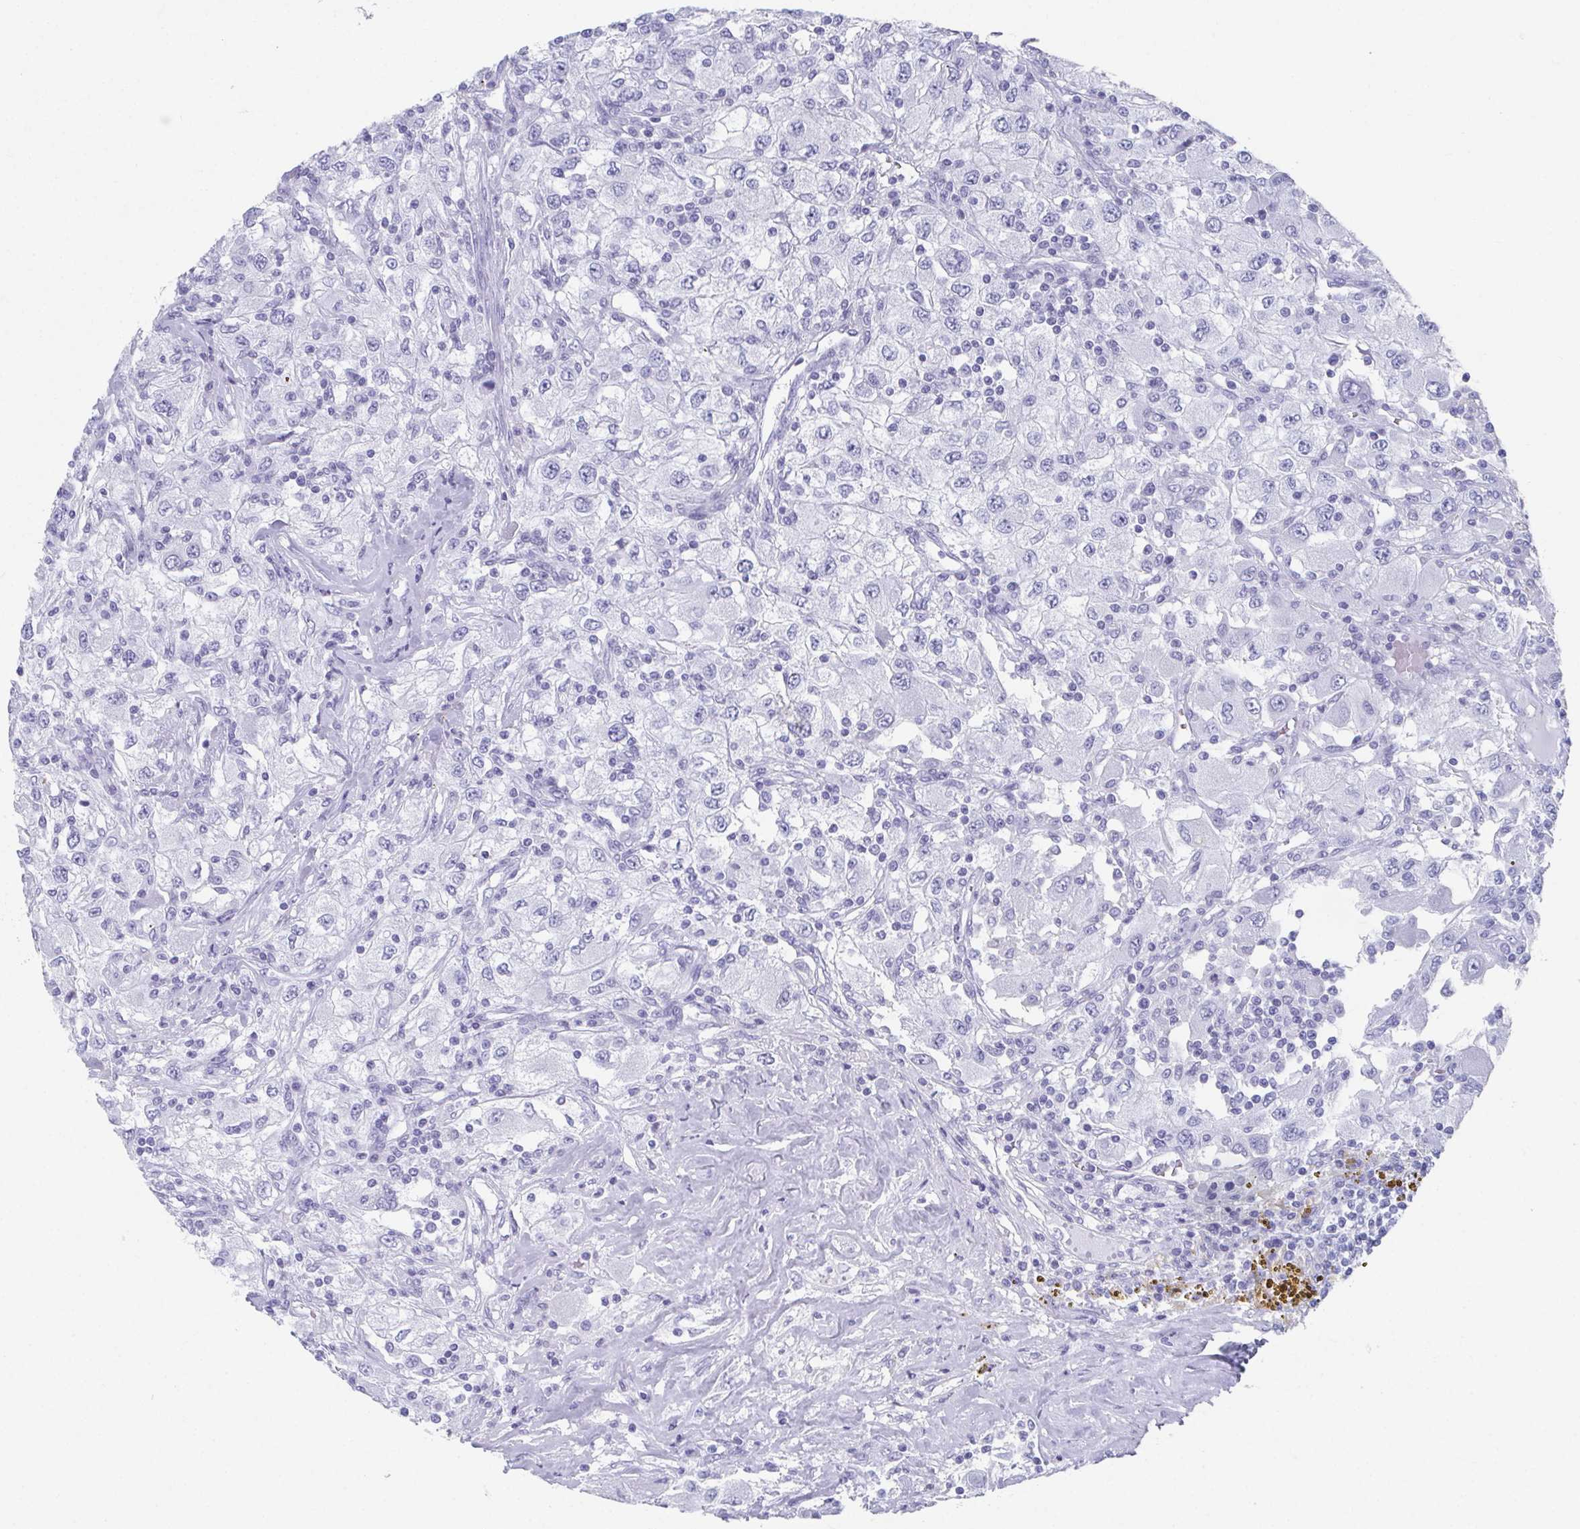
{"staining": {"intensity": "negative", "quantity": "none", "location": "none"}, "tissue": "renal cancer", "cell_type": "Tumor cells", "image_type": "cancer", "snomed": [{"axis": "morphology", "description": "Adenocarcinoma, NOS"}, {"axis": "topography", "description": "Kidney"}], "caption": "Image shows no protein expression in tumor cells of renal cancer (adenocarcinoma) tissue. (DAB immunohistochemistry (IHC) visualized using brightfield microscopy, high magnification).", "gene": "GHRL", "patient": {"sex": "female", "age": 67}}